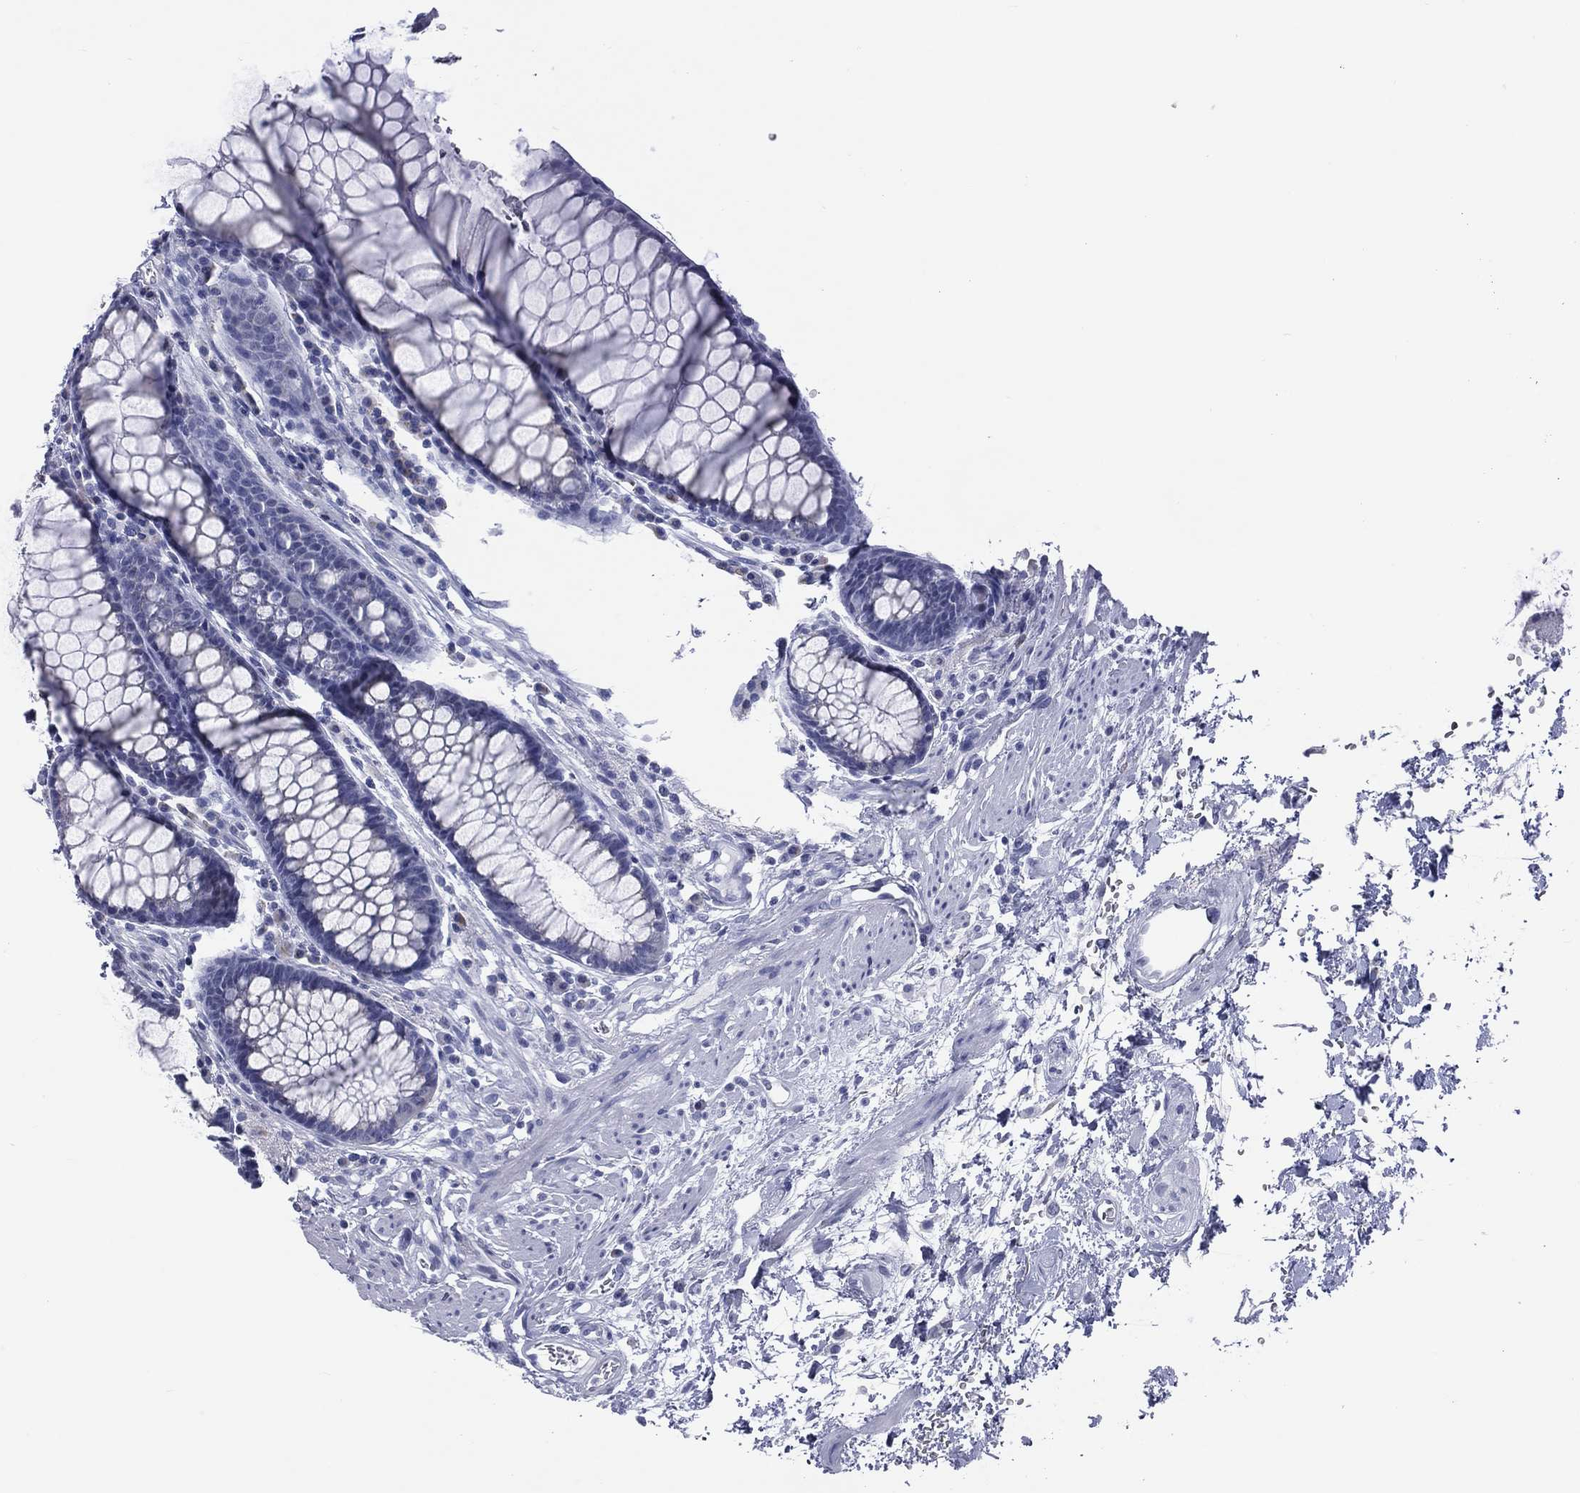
{"staining": {"intensity": "negative", "quantity": "none", "location": "none"}, "tissue": "rectum", "cell_type": "Glandular cells", "image_type": "normal", "snomed": [{"axis": "morphology", "description": "Normal tissue, NOS"}, {"axis": "topography", "description": "Rectum"}], "caption": "Glandular cells show no significant protein staining in normal rectum. (Brightfield microscopy of DAB IHC at high magnification).", "gene": "MLN", "patient": {"sex": "female", "age": 68}}